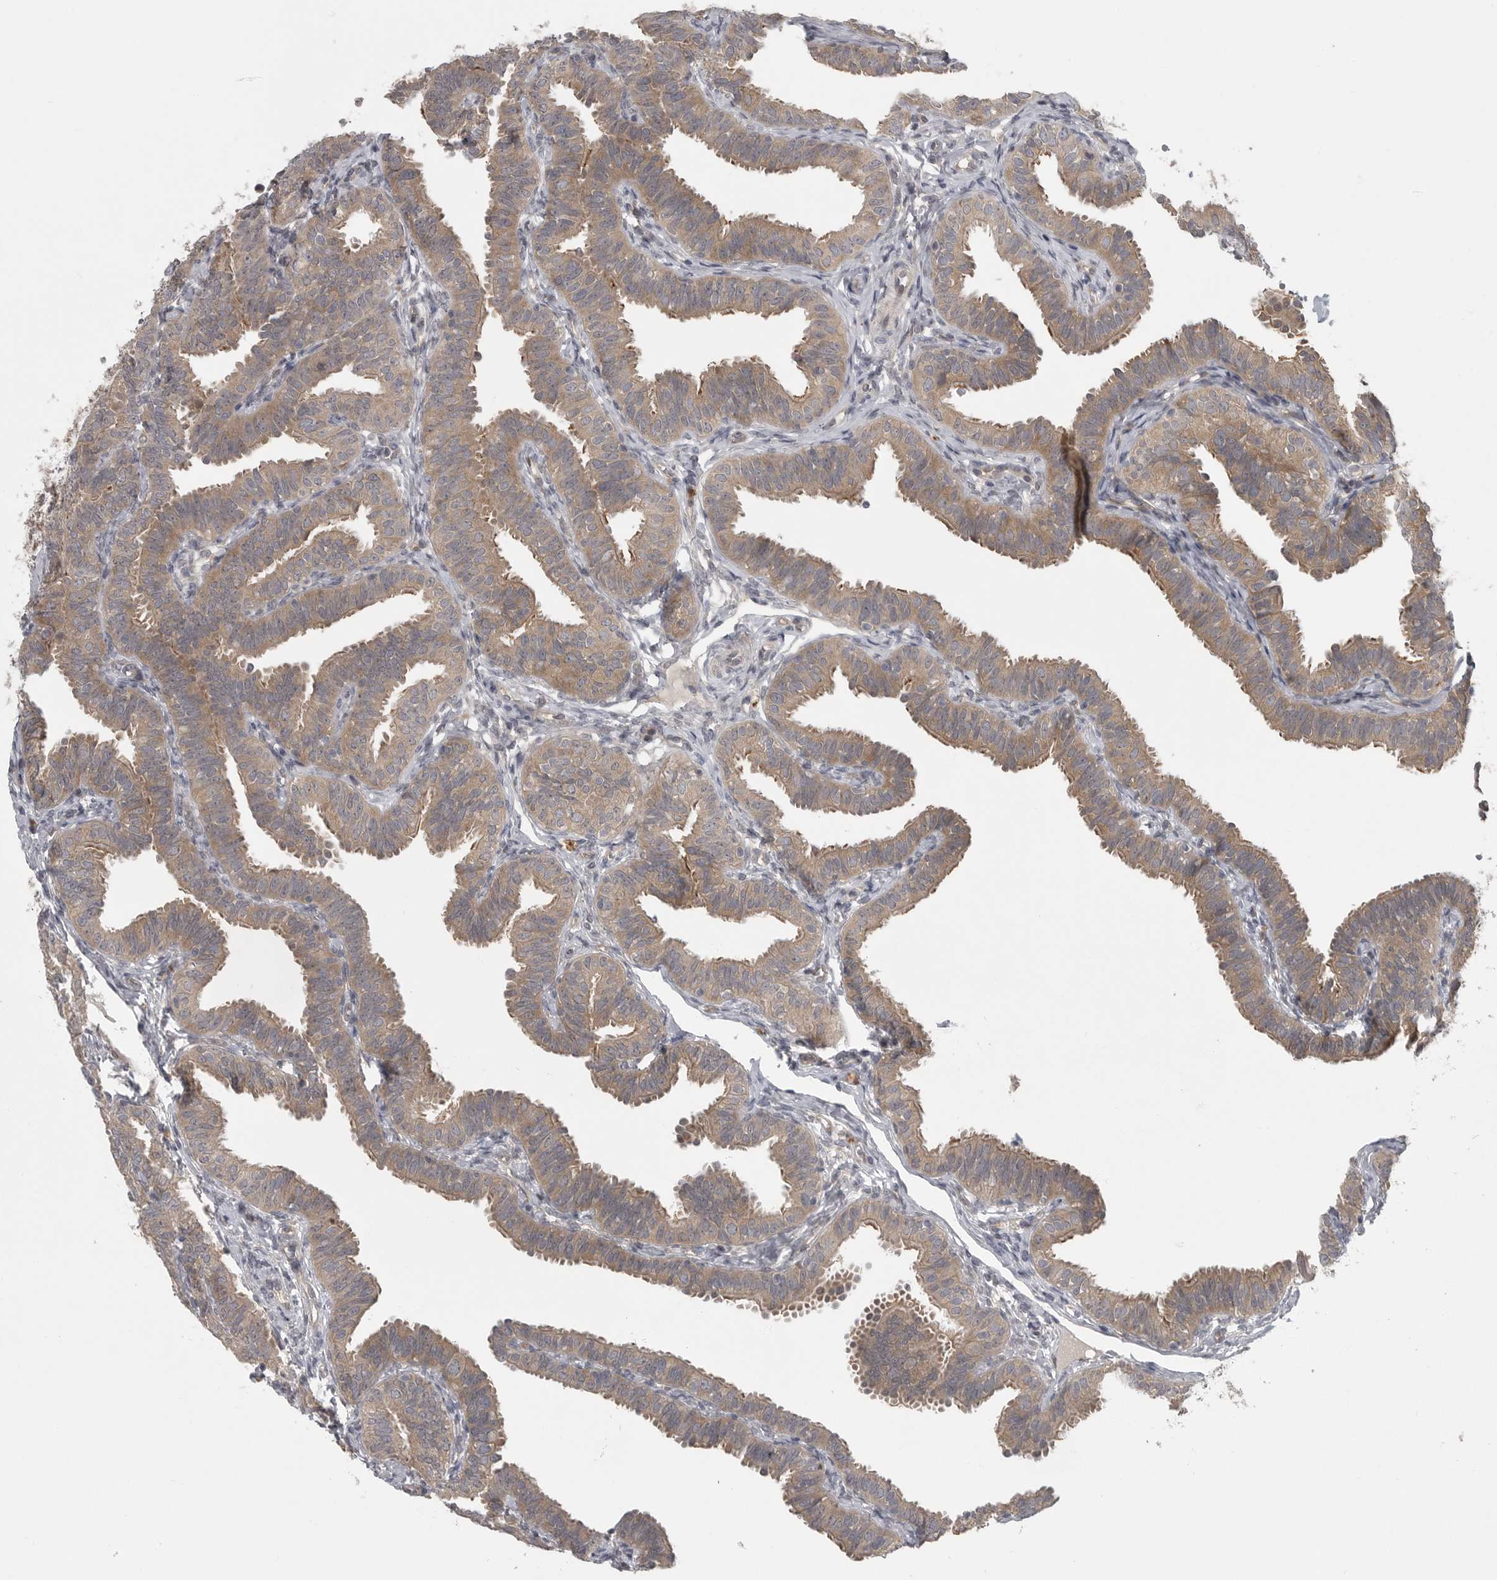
{"staining": {"intensity": "weak", "quantity": ">75%", "location": "cytoplasmic/membranous"}, "tissue": "fallopian tube", "cell_type": "Glandular cells", "image_type": "normal", "snomed": [{"axis": "morphology", "description": "Normal tissue, NOS"}, {"axis": "topography", "description": "Fallopian tube"}], "caption": "Immunohistochemistry (IHC) (DAB (3,3'-diaminobenzidine)) staining of normal human fallopian tube demonstrates weak cytoplasmic/membranous protein staining in about >75% of glandular cells. Using DAB (brown) and hematoxylin (blue) stains, captured at high magnification using brightfield microscopy.", "gene": "PHF13", "patient": {"sex": "female", "age": 35}}